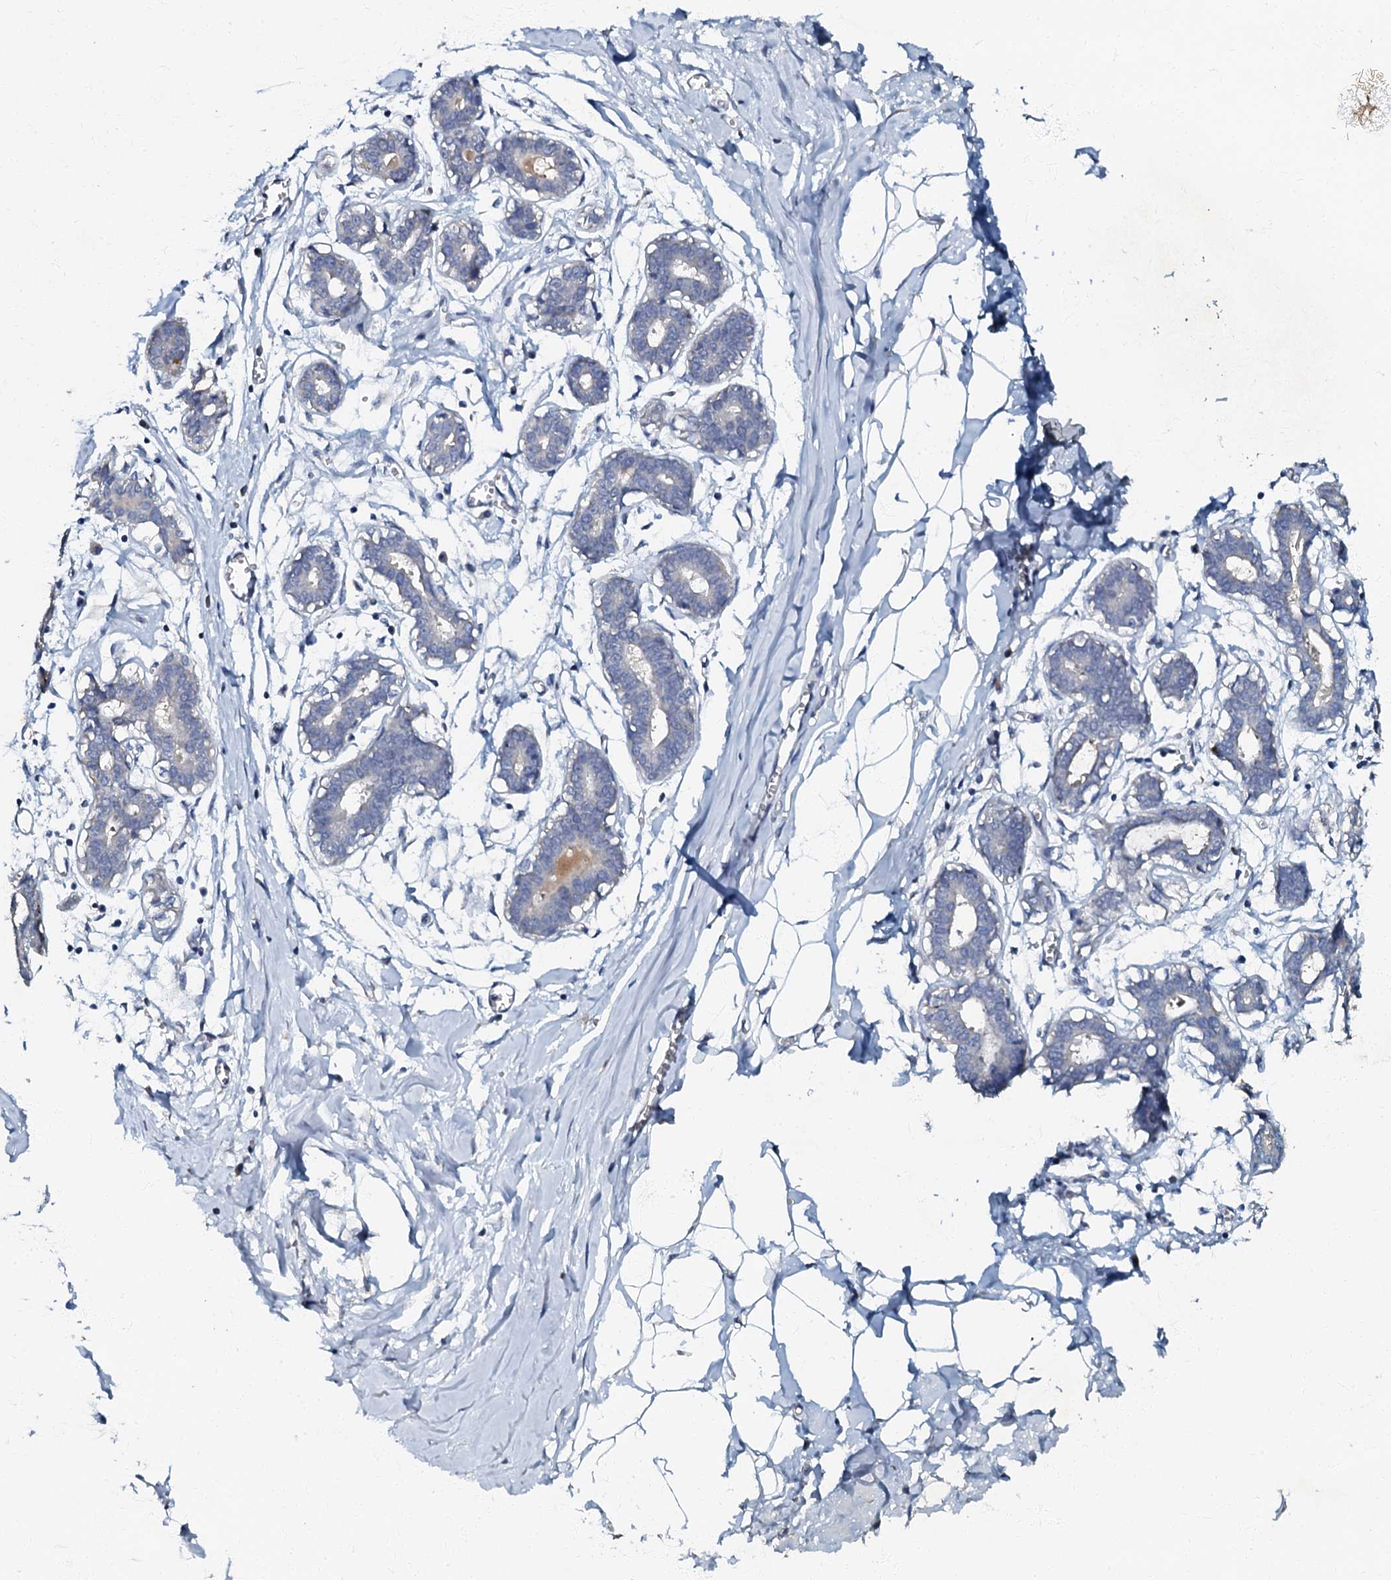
{"staining": {"intensity": "negative", "quantity": "none", "location": "none"}, "tissue": "breast", "cell_type": "Adipocytes", "image_type": "normal", "snomed": [{"axis": "morphology", "description": "Normal tissue, NOS"}, {"axis": "topography", "description": "Breast"}], "caption": "Protein analysis of normal breast displays no significant expression in adipocytes.", "gene": "OLAH", "patient": {"sex": "female", "age": 27}}